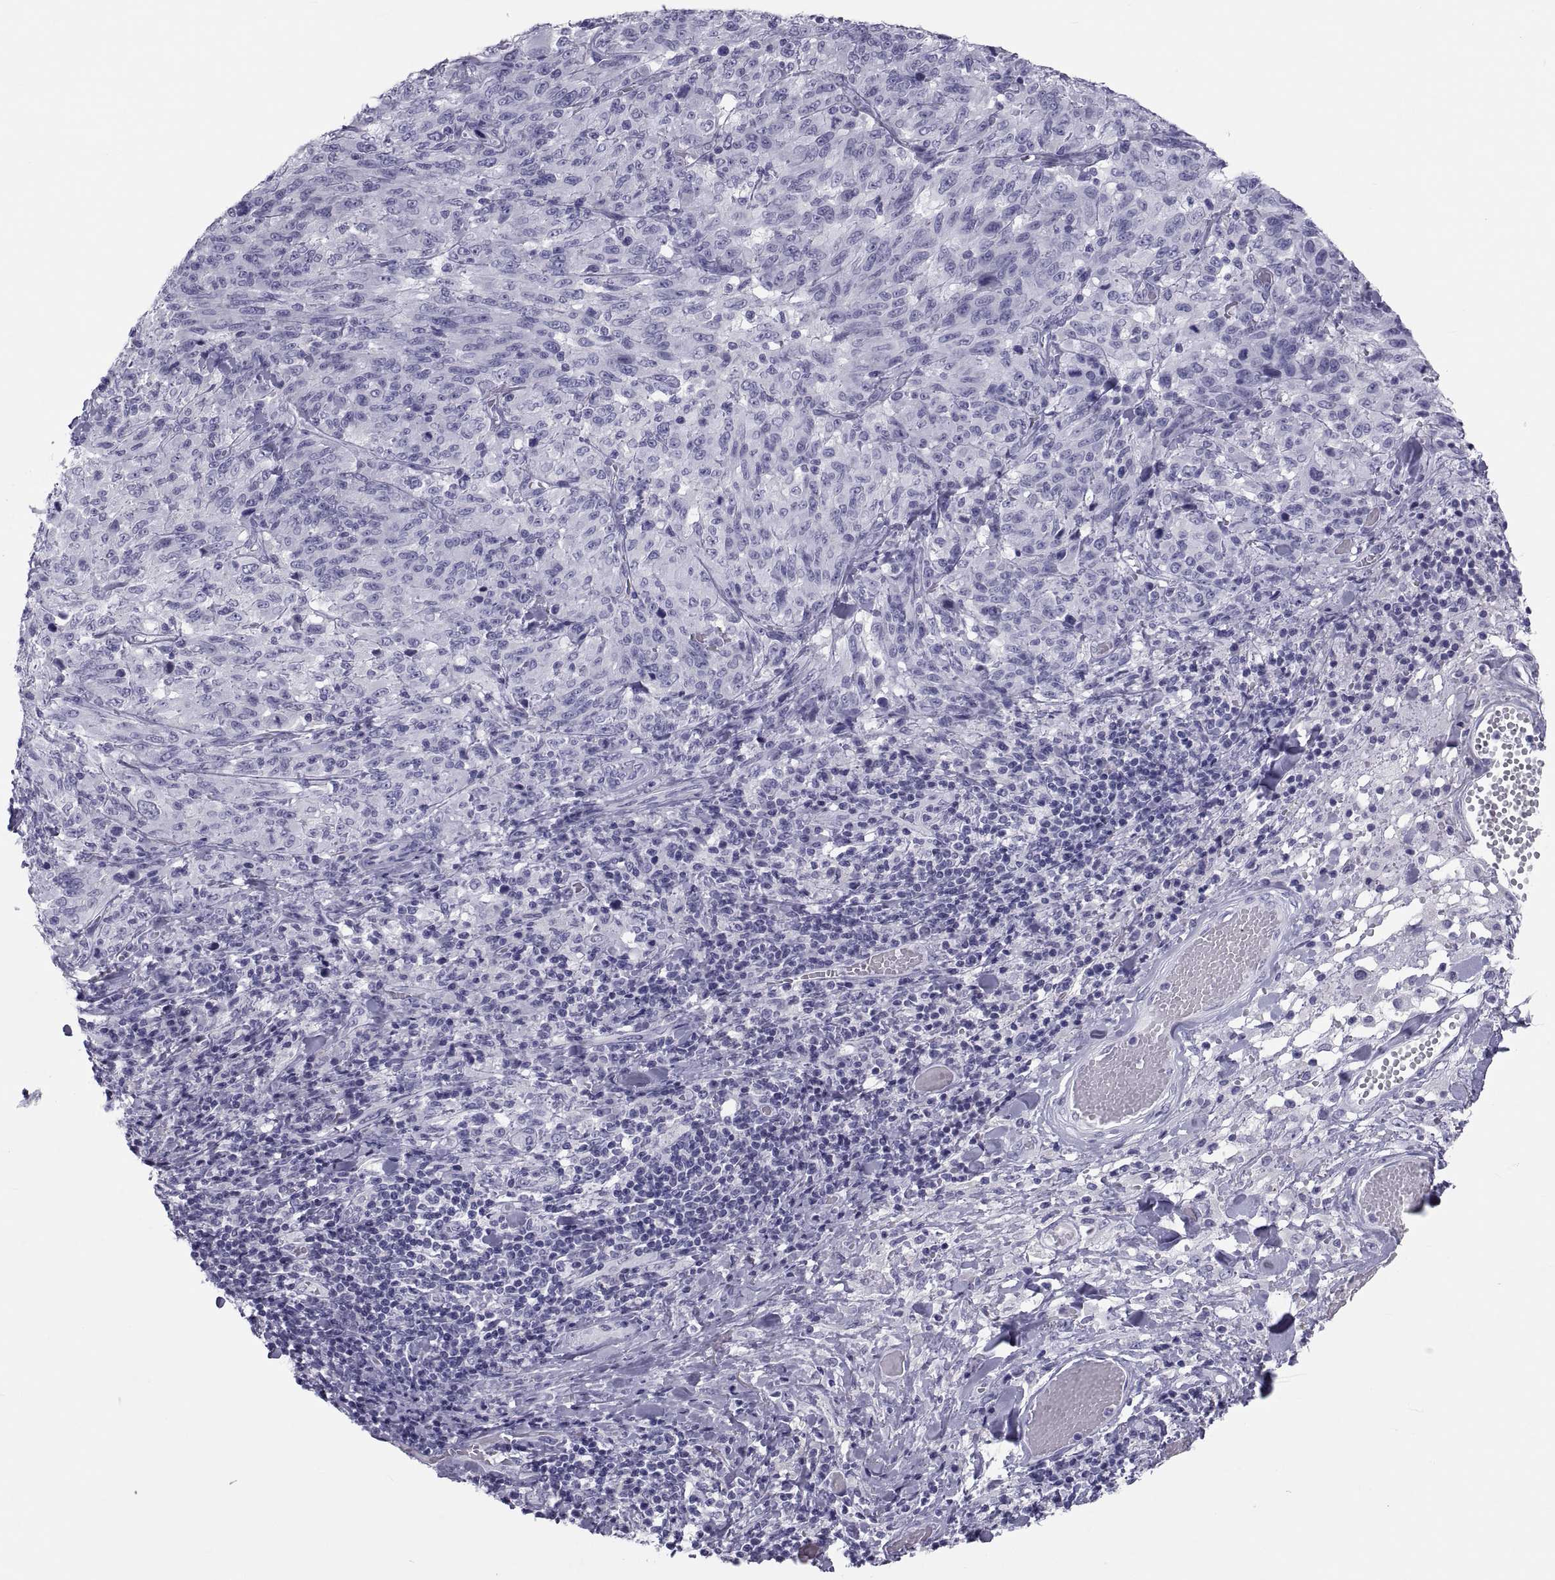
{"staining": {"intensity": "negative", "quantity": "none", "location": "none"}, "tissue": "melanoma", "cell_type": "Tumor cells", "image_type": "cancer", "snomed": [{"axis": "morphology", "description": "Malignant melanoma, NOS"}, {"axis": "topography", "description": "Skin"}], "caption": "Tumor cells are negative for brown protein staining in malignant melanoma. (DAB (3,3'-diaminobenzidine) immunohistochemistry with hematoxylin counter stain).", "gene": "DEFB129", "patient": {"sex": "female", "age": 91}}